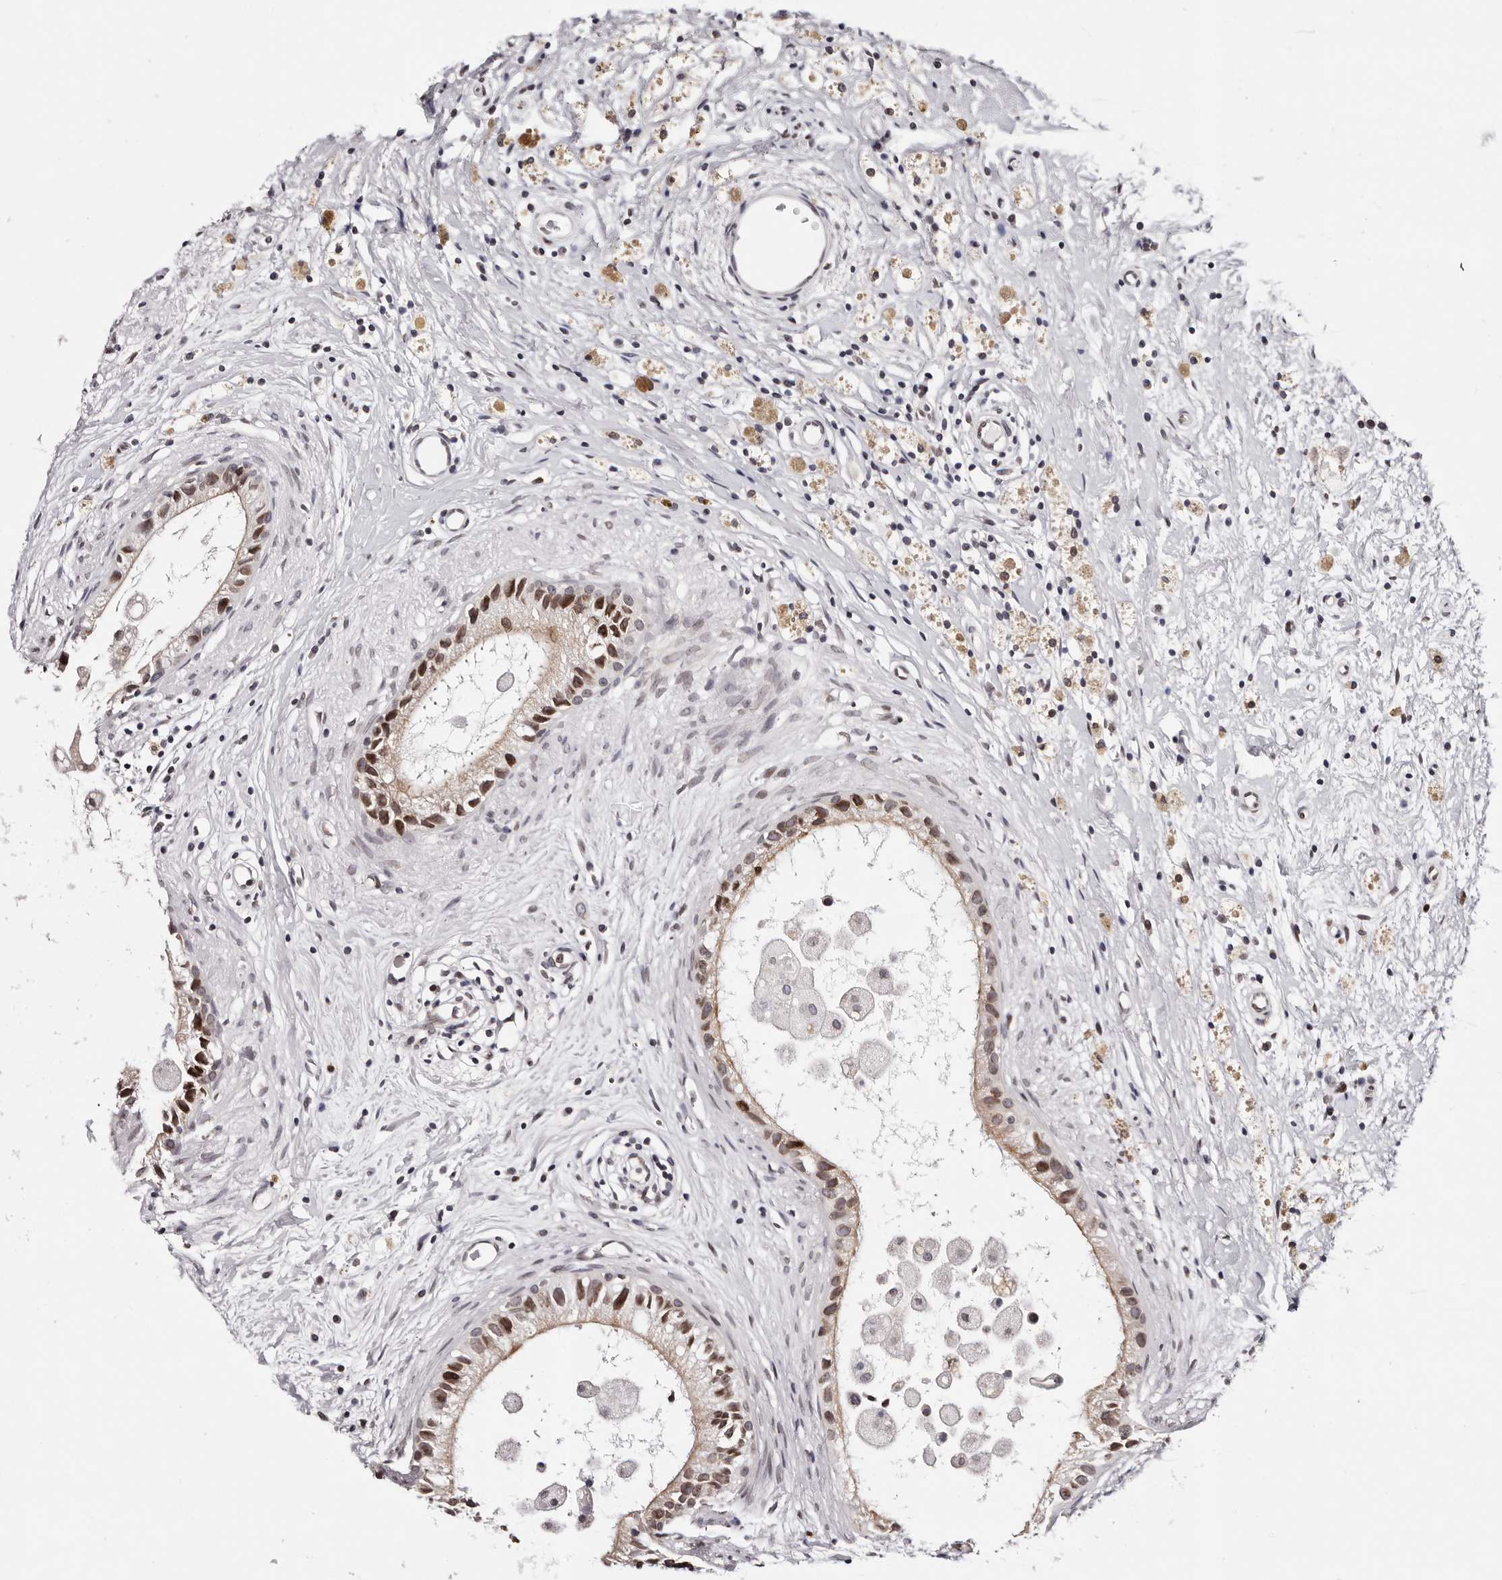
{"staining": {"intensity": "moderate", "quantity": ">75%", "location": "cytoplasmic/membranous,nuclear"}, "tissue": "epididymis", "cell_type": "Glandular cells", "image_type": "normal", "snomed": [{"axis": "morphology", "description": "Normal tissue, NOS"}, {"axis": "topography", "description": "Epididymis"}], "caption": "Human epididymis stained for a protein (brown) reveals moderate cytoplasmic/membranous,nuclear positive positivity in approximately >75% of glandular cells.", "gene": "NUP153", "patient": {"sex": "male", "age": 80}}